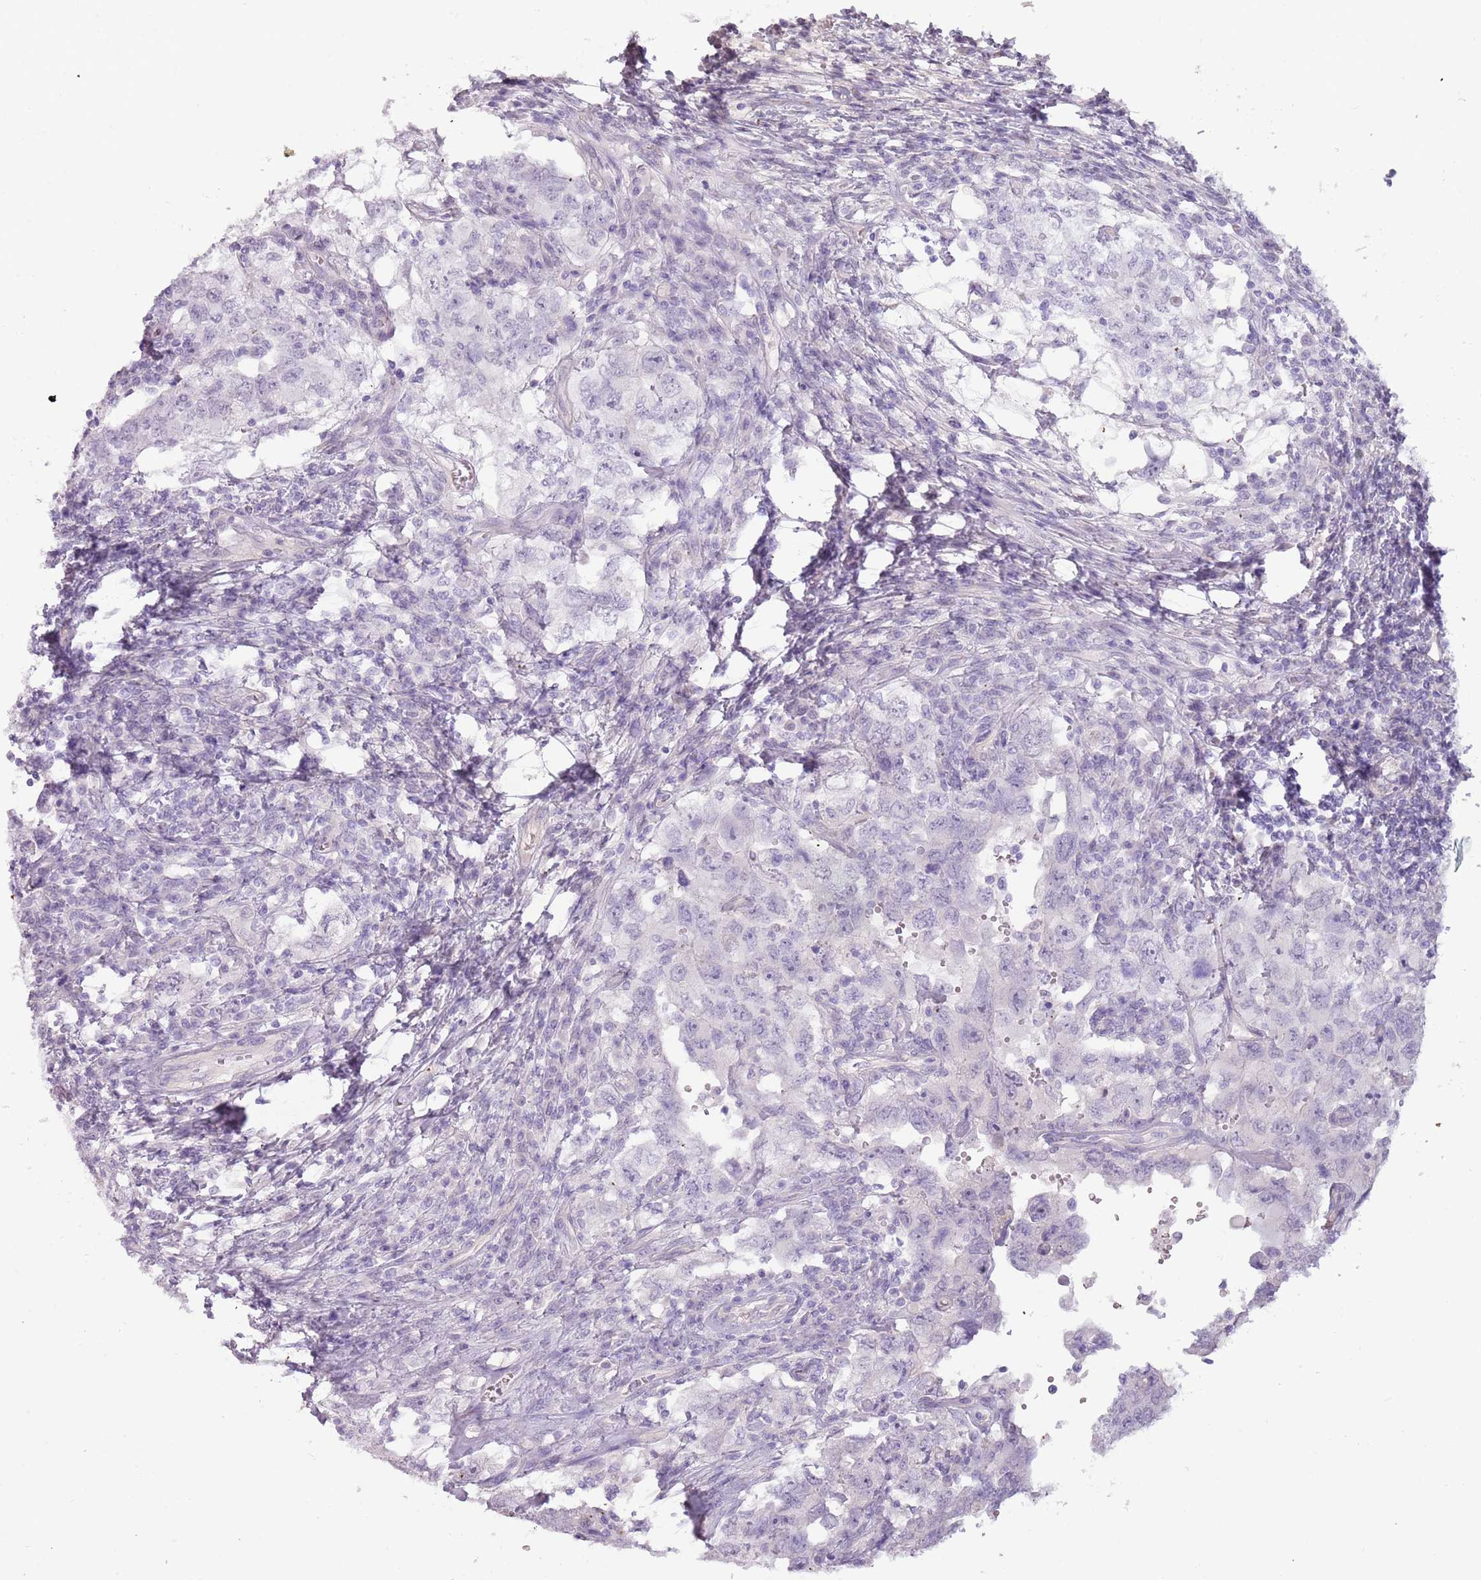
{"staining": {"intensity": "negative", "quantity": "none", "location": "none"}, "tissue": "testis cancer", "cell_type": "Tumor cells", "image_type": "cancer", "snomed": [{"axis": "morphology", "description": "Carcinoma, Embryonal, NOS"}, {"axis": "topography", "description": "Testis"}], "caption": "DAB (3,3'-diaminobenzidine) immunohistochemical staining of testis cancer exhibits no significant staining in tumor cells.", "gene": "RFX2", "patient": {"sex": "male", "age": 26}}